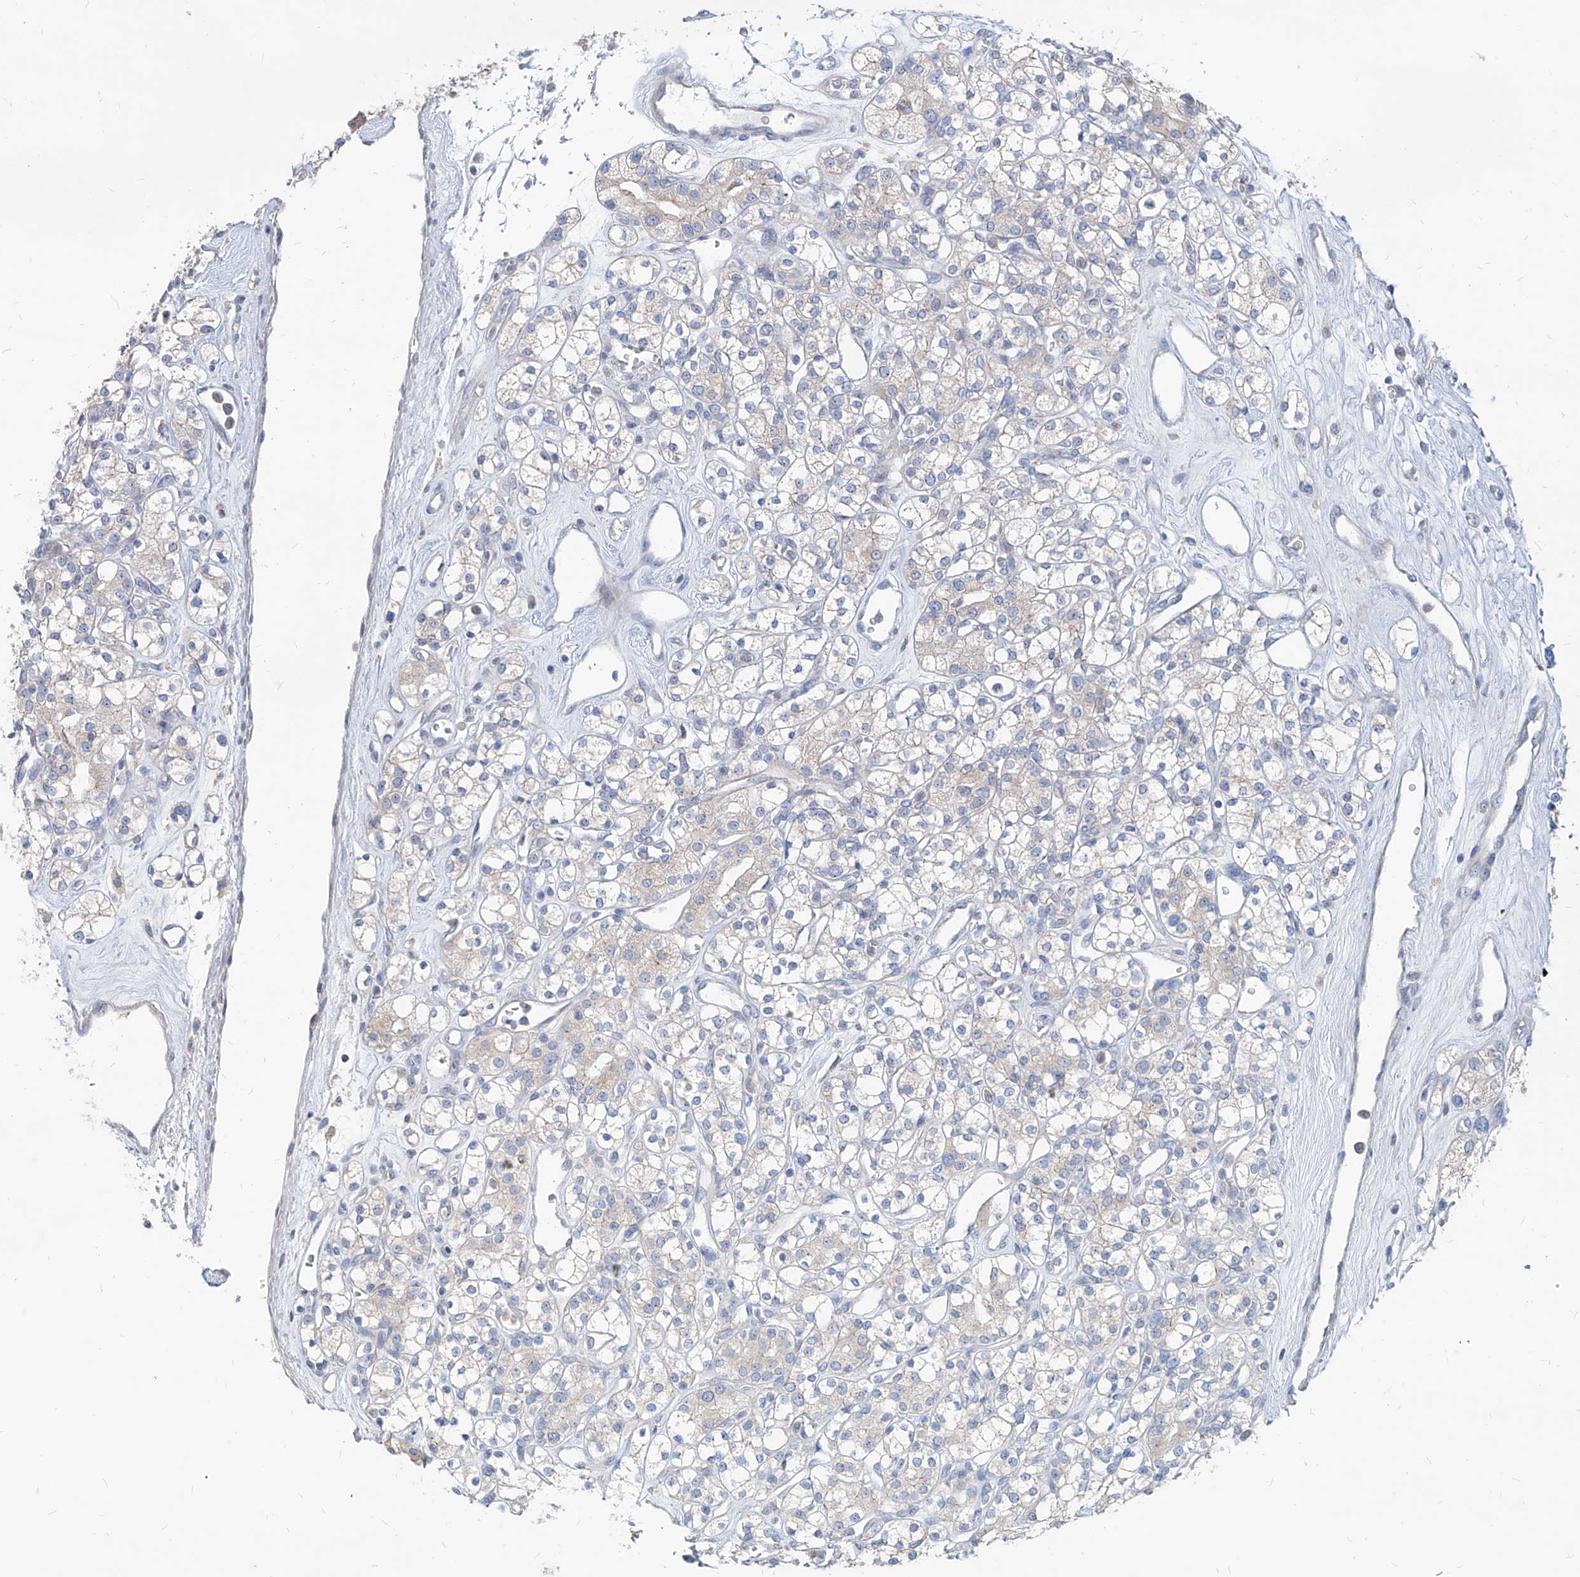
{"staining": {"intensity": "negative", "quantity": "none", "location": "none"}, "tissue": "renal cancer", "cell_type": "Tumor cells", "image_type": "cancer", "snomed": [{"axis": "morphology", "description": "Adenocarcinoma, NOS"}, {"axis": "topography", "description": "Kidney"}], "caption": "Immunohistochemical staining of renal adenocarcinoma shows no significant positivity in tumor cells.", "gene": "AGPS", "patient": {"sex": "male", "age": 77}}